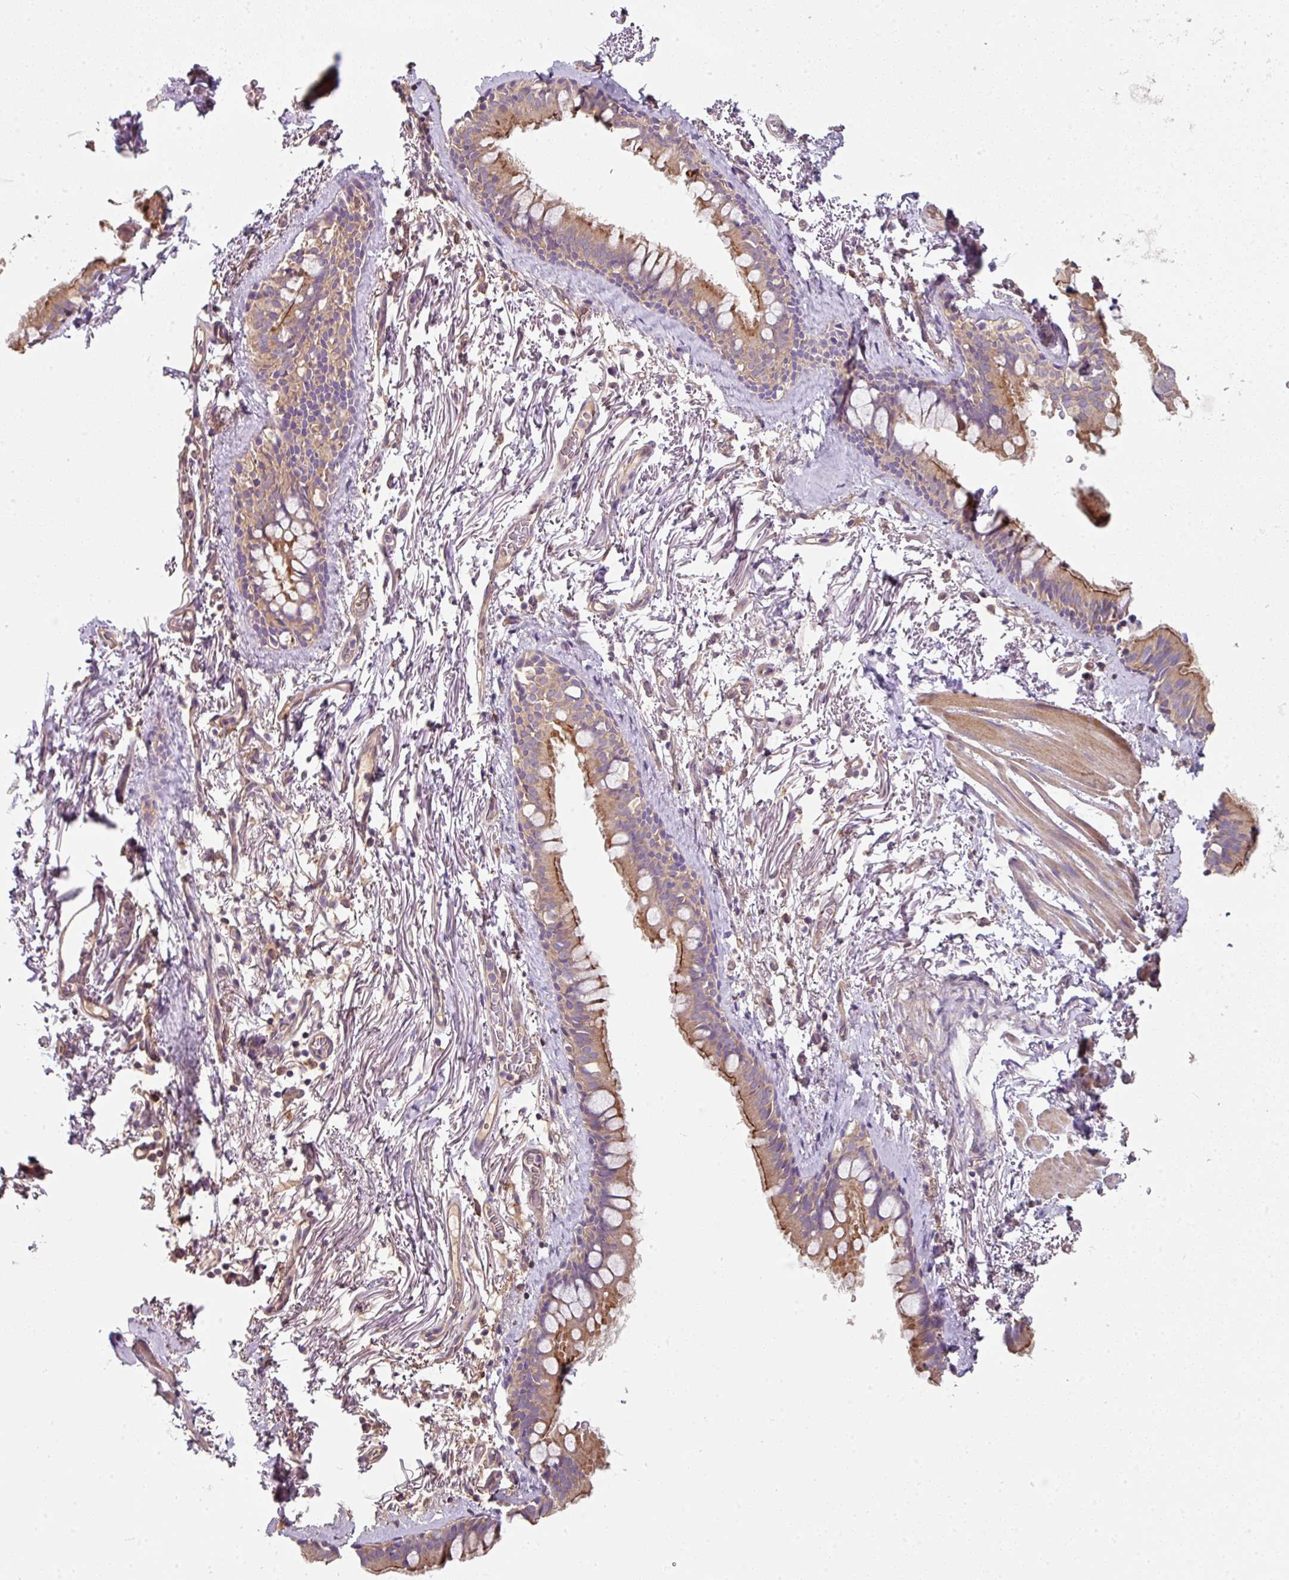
{"staining": {"intensity": "moderate", "quantity": "25%-75%", "location": "cytoplasmic/membranous"}, "tissue": "bronchus", "cell_type": "Respiratory epithelial cells", "image_type": "normal", "snomed": [{"axis": "morphology", "description": "Normal tissue, NOS"}, {"axis": "topography", "description": "Bronchus"}], "caption": "The micrograph demonstrates immunohistochemical staining of normal bronchus. There is moderate cytoplasmic/membranous staining is present in about 25%-75% of respiratory epithelial cells. (DAB IHC with brightfield microscopy, high magnification).", "gene": "C4orf48", "patient": {"sex": "male", "age": 67}}